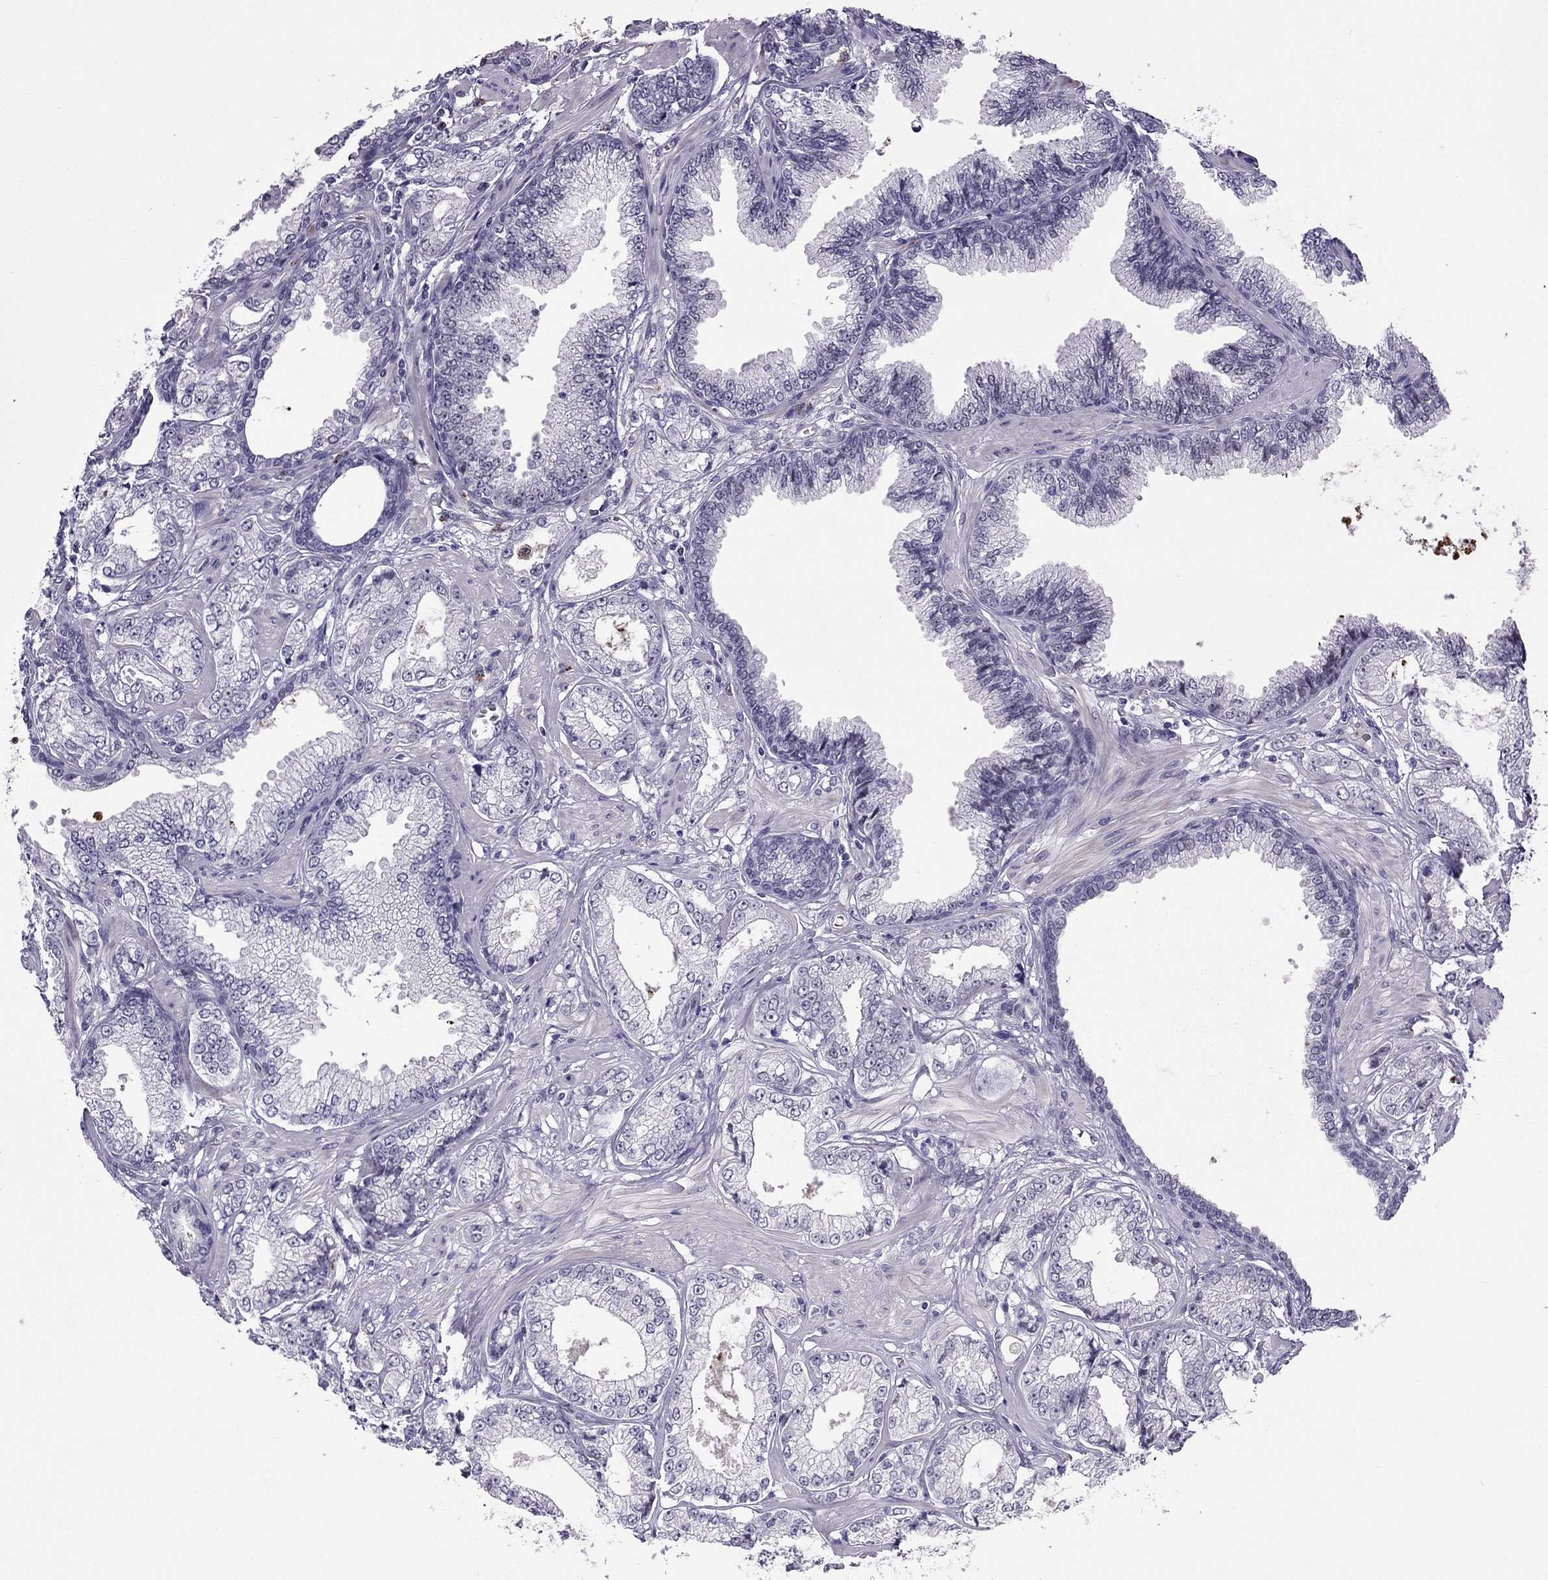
{"staining": {"intensity": "negative", "quantity": "none", "location": "none"}, "tissue": "prostate cancer", "cell_type": "Tumor cells", "image_type": "cancer", "snomed": [{"axis": "morphology", "description": "Adenocarcinoma, NOS"}, {"axis": "topography", "description": "Prostate"}], "caption": "Tumor cells show no significant staining in prostate cancer (adenocarcinoma).", "gene": "CCL27", "patient": {"sex": "male", "age": 64}}